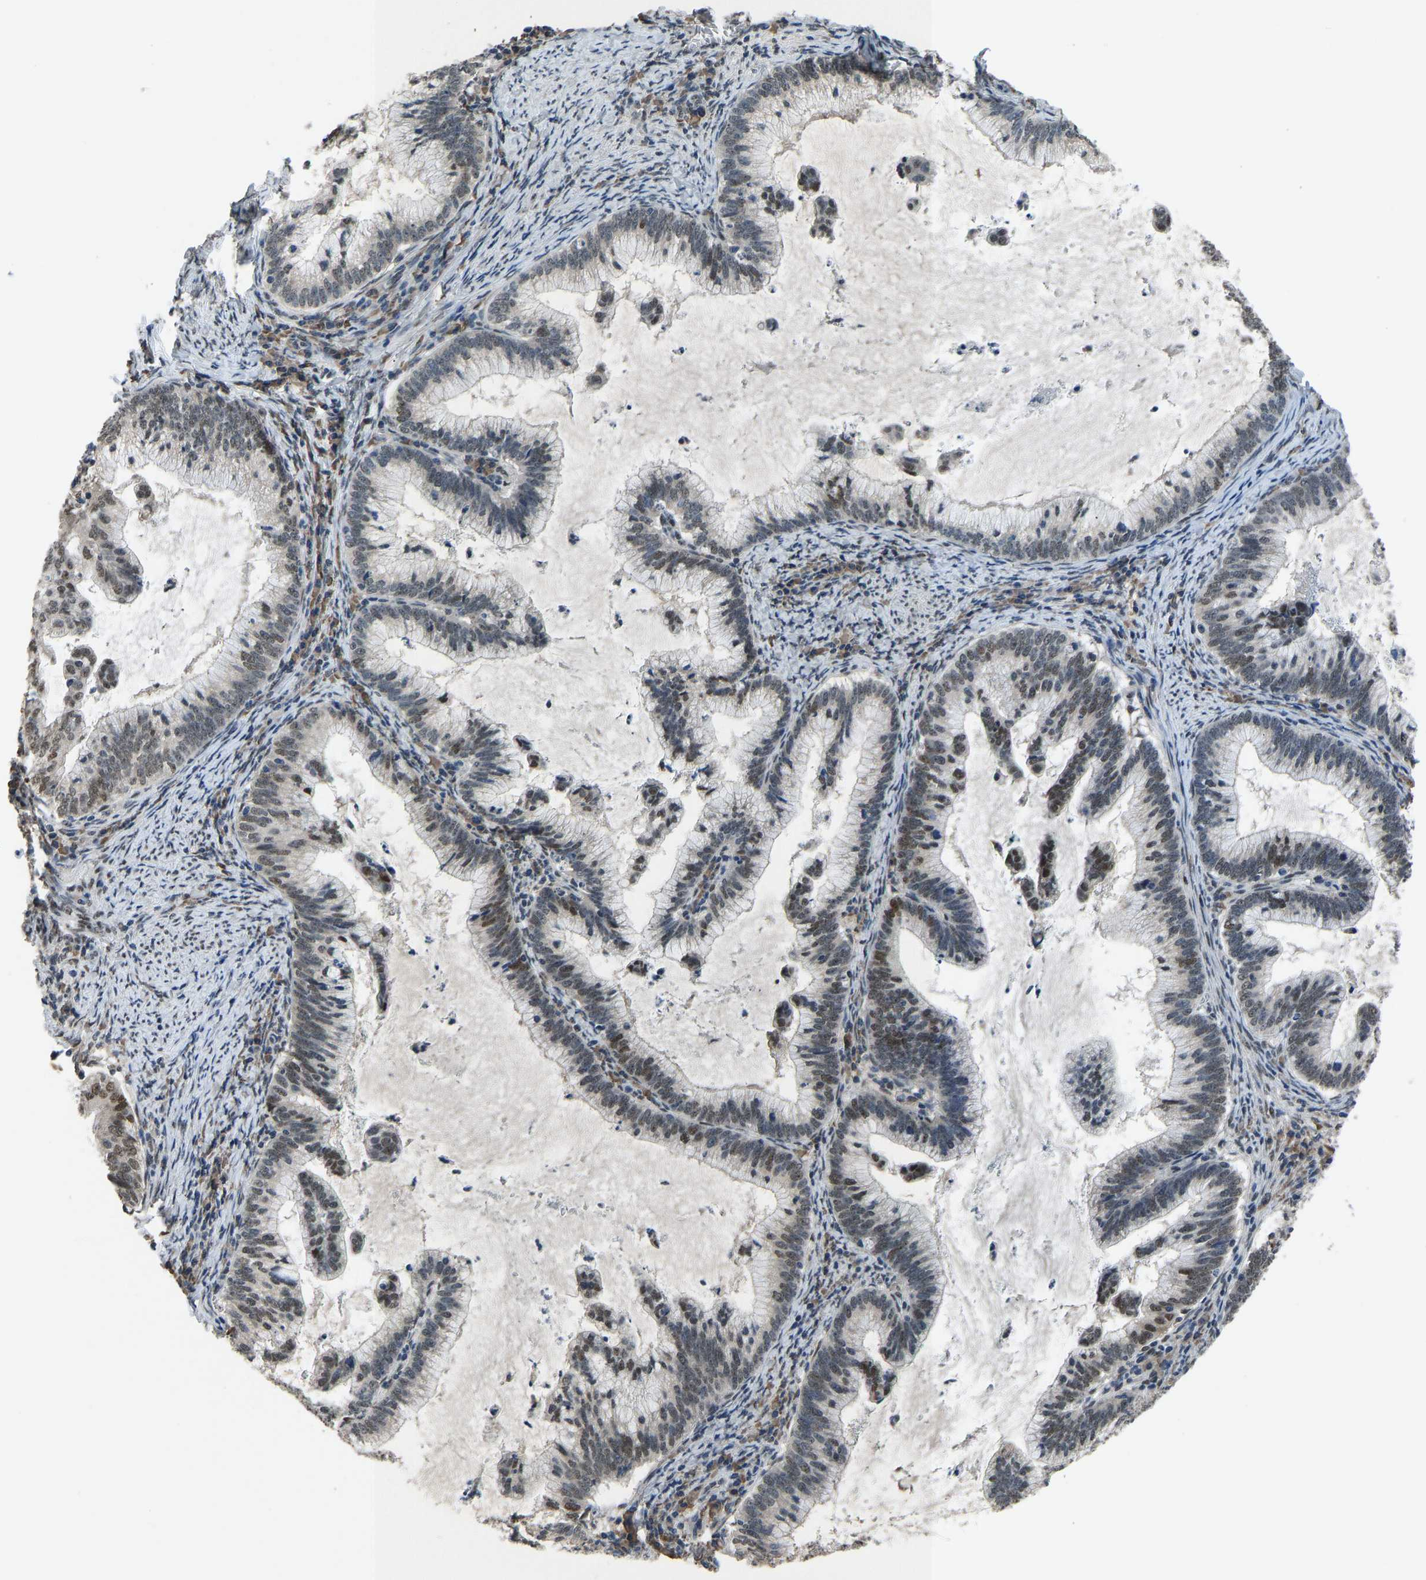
{"staining": {"intensity": "moderate", "quantity": "<25%", "location": "nuclear"}, "tissue": "cervical cancer", "cell_type": "Tumor cells", "image_type": "cancer", "snomed": [{"axis": "morphology", "description": "Adenocarcinoma, NOS"}, {"axis": "topography", "description": "Cervix"}], "caption": "The immunohistochemical stain labels moderate nuclear staining in tumor cells of cervical adenocarcinoma tissue.", "gene": "FOS", "patient": {"sex": "female", "age": 36}}